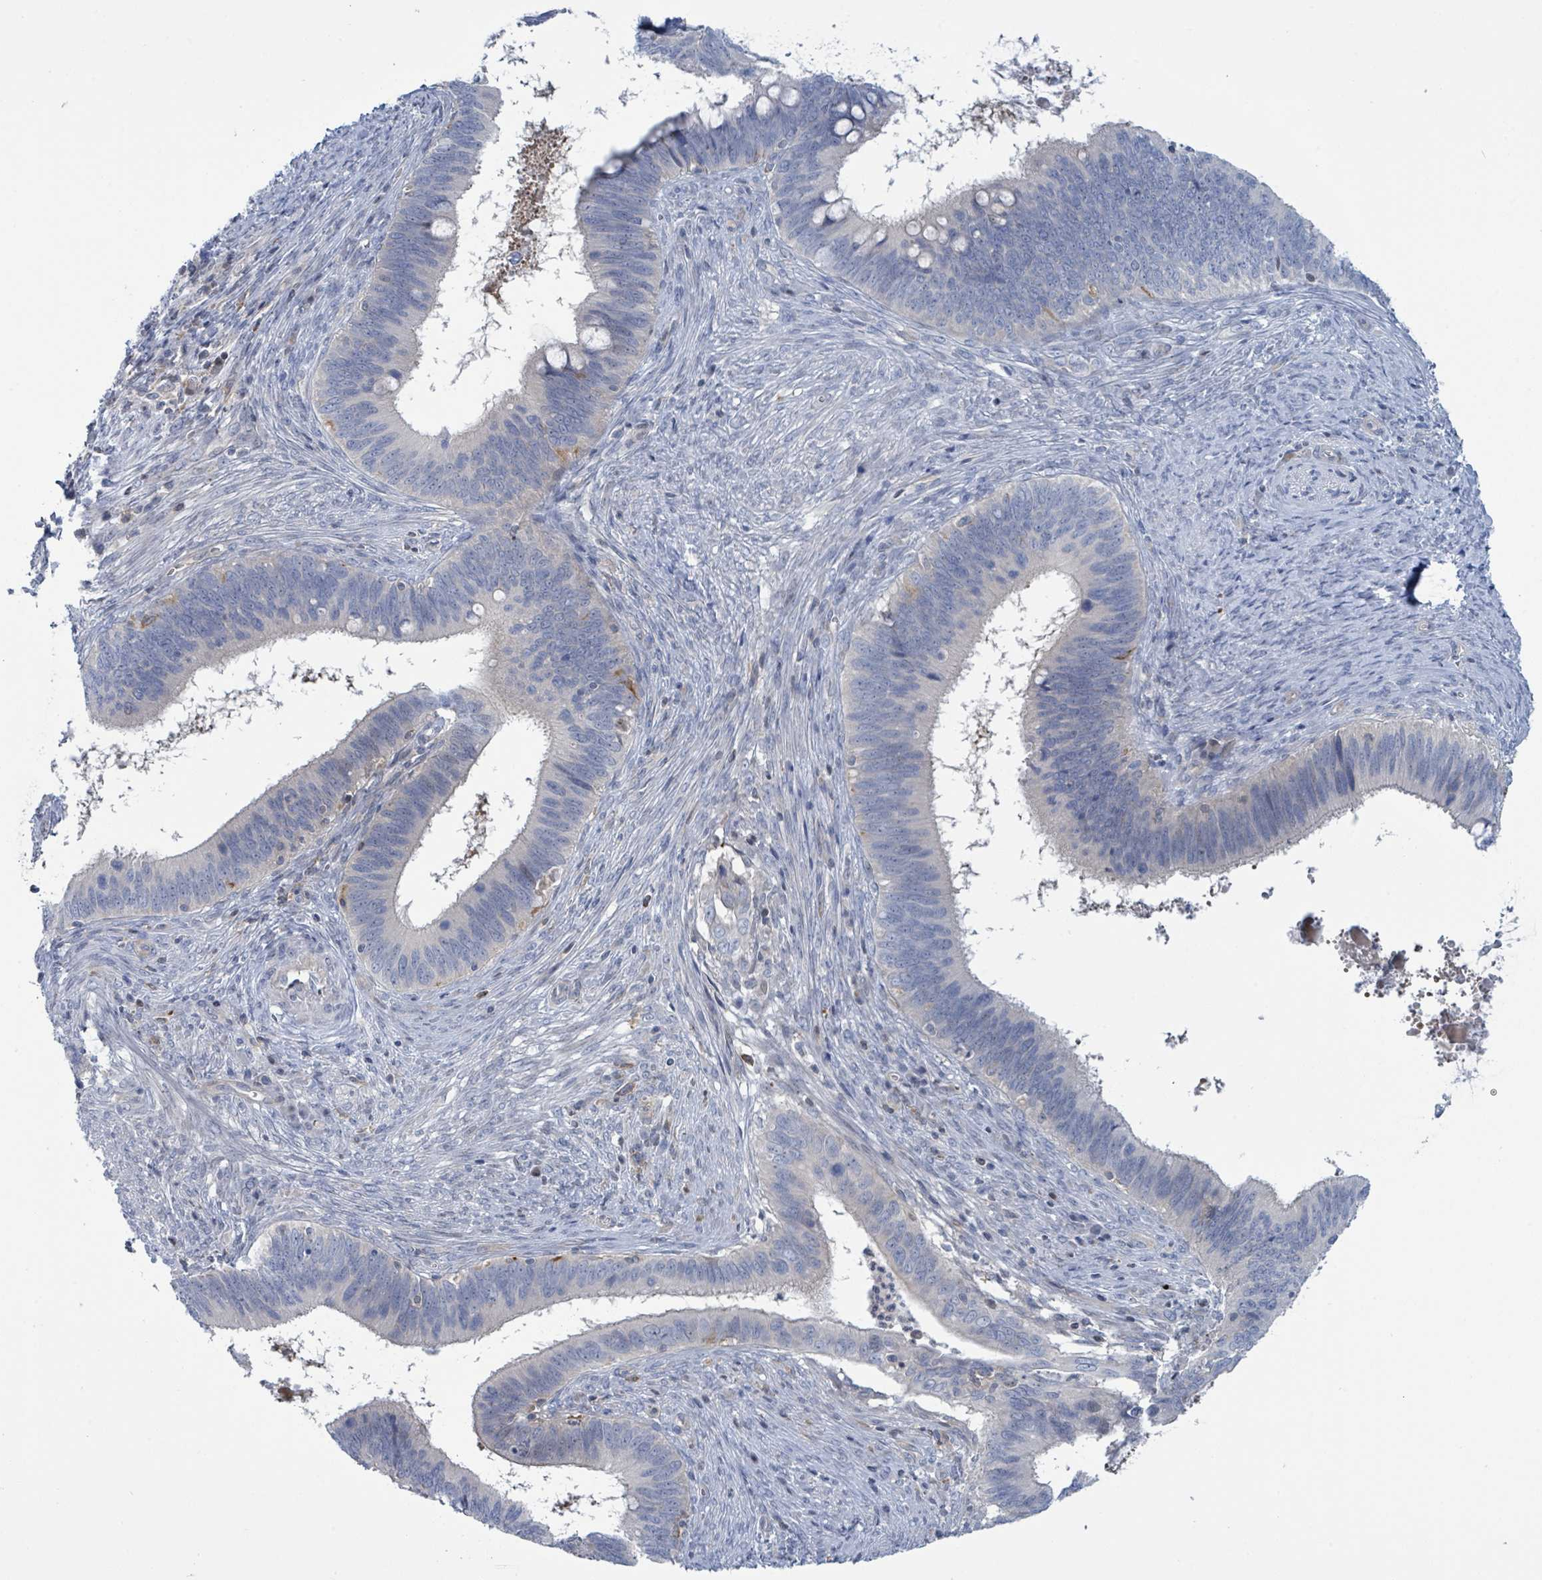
{"staining": {"intensity": "negative", "quantity": "none", "location": "none"}, "tissue": "cervical cancer", "cell_type": "Tumor cells", "image_type": "cancer", "snomed": [{"axis": "morphology", "description": "Adenocarcinoma, NOS"}, {"axis": "topography", "description": "Cervix"}], "caption": "Human cervical adenocarcinoma stained for a protein using IHC reveals no expression in tumor cells.", "gene": "DGKZ", "patient": {"sex": "female", "age": 42}}